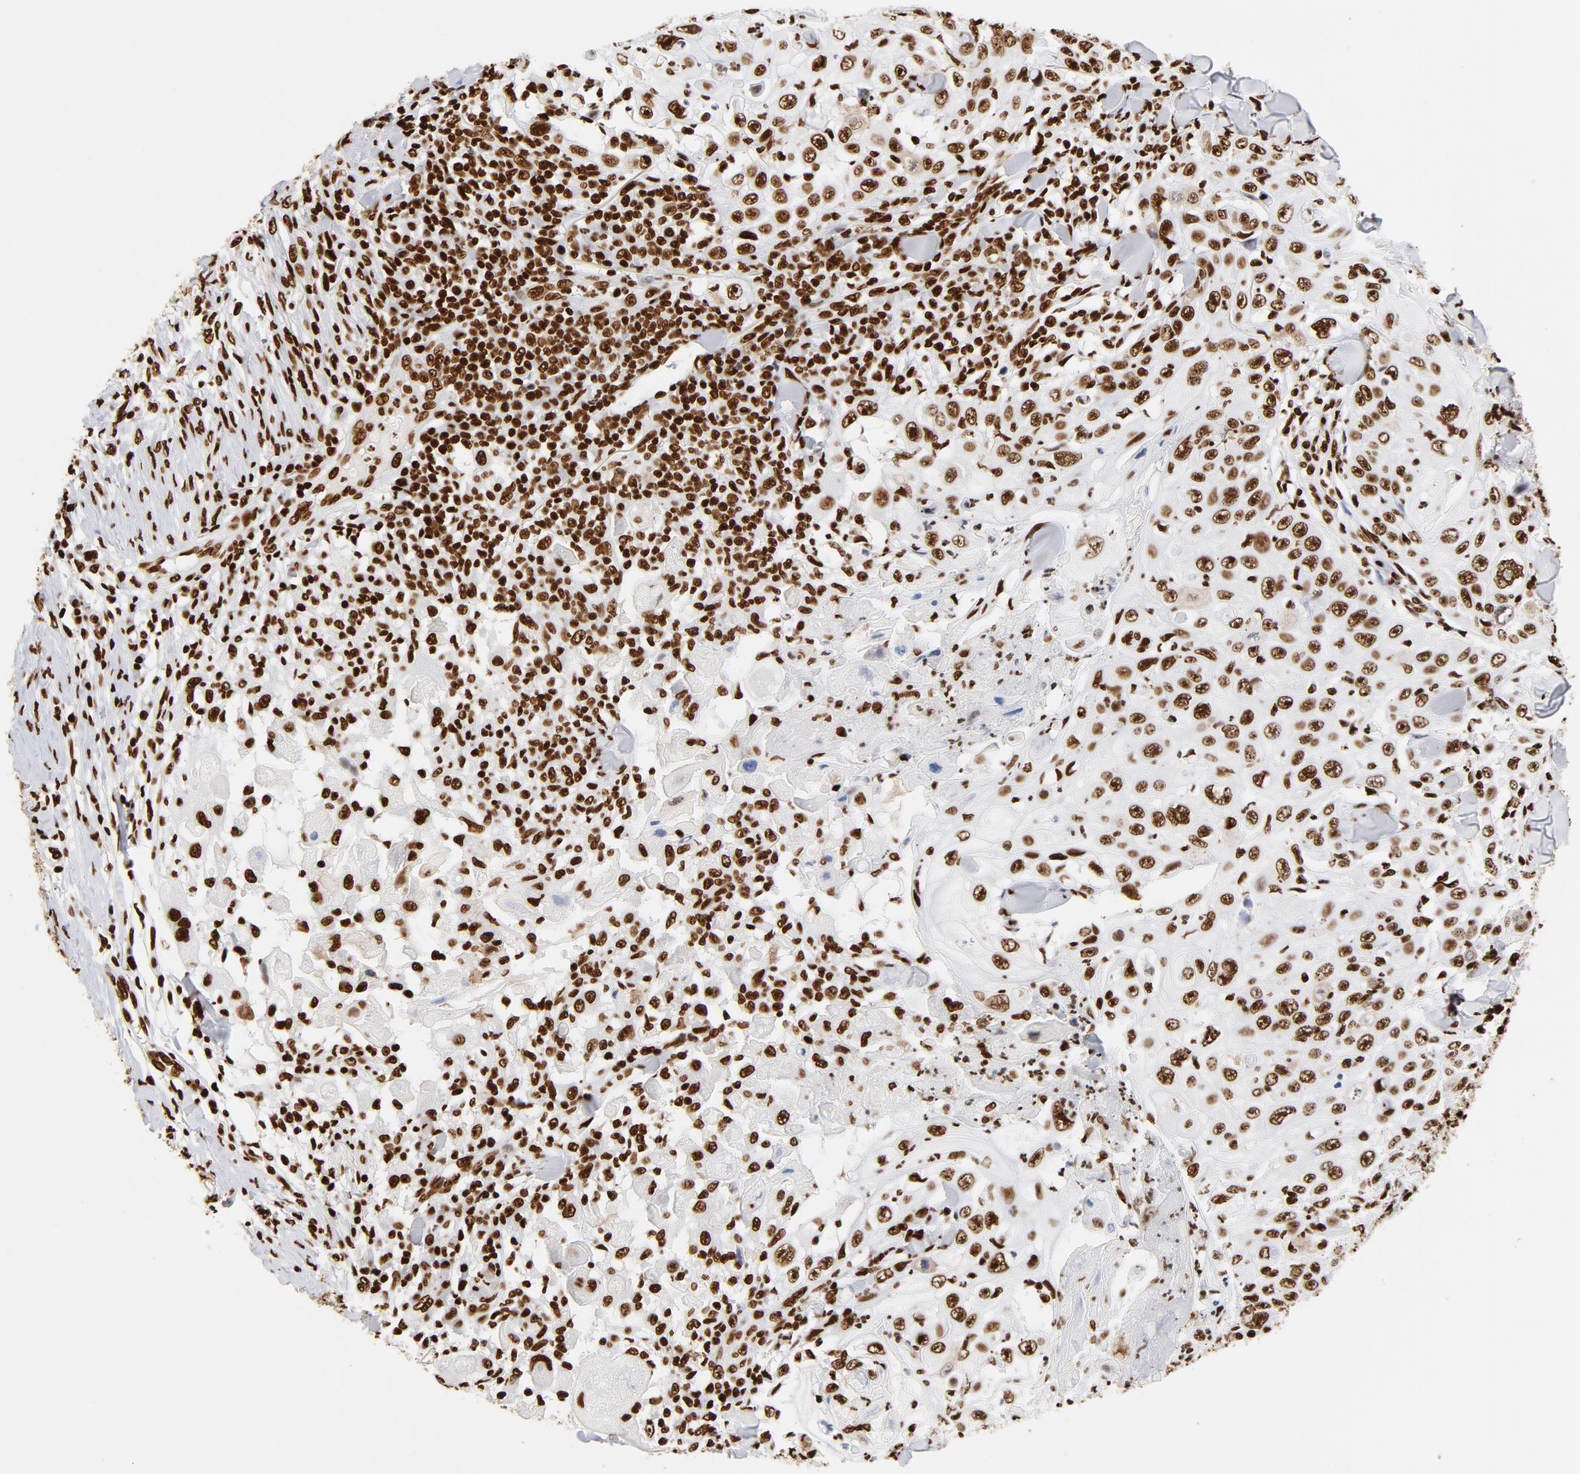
{"staining": {"intensity": "strong", "quantity": ">75%", "location": "nuclear"}, "tissue": "skin cancer", "cell_type": "Tumor cells", "image_type": "cancer", "snomed": [{"axis": "morphology", "description": "Squamous cell carcinoma, NOS"}, {"axis": "topography", "description": "Skin"}], "caption": "IHC (DAB) staining of human skin cancer (squamous cell carcinoma) reveals strong nuclear protein staining in about >75% of tumor cells.", "gene": "XRCC6", "patient": {"sex": "male", "age": 86}}